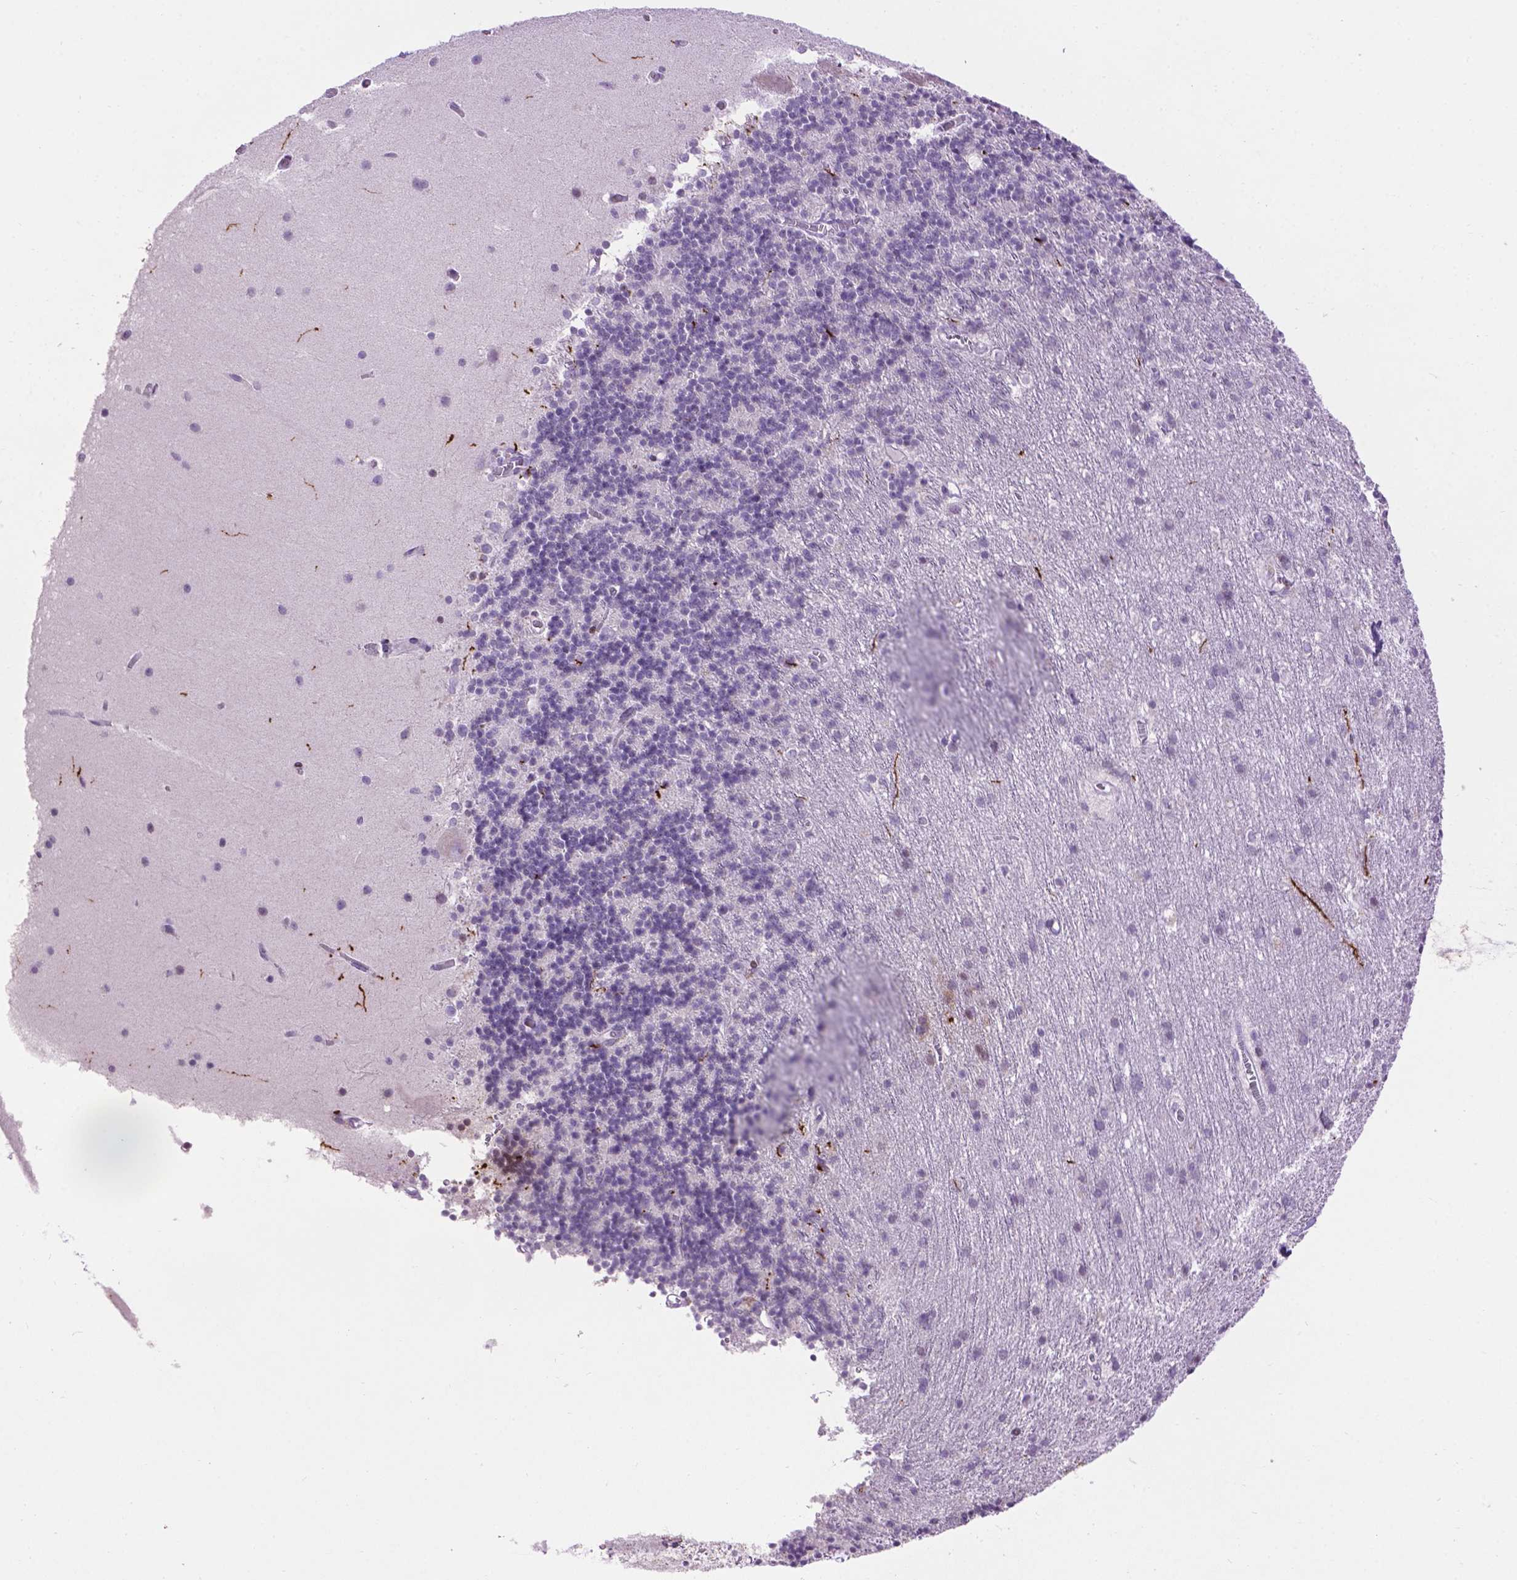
{"staining": {"intensity": "negative", "quantity": "none", "location": "none"}, "tissue": "cerebellum", "cell_type": "Cells in granular layer", "image_type": "normal", "snomed": [{"axis": "morphology", "description": "Normal tissue, NOS"}, {"axis": "topography", "description": "Cerebellum"}], "caption": "The histopathology image shows no significant positivity in cells in granular layer of cerebellum. Brightfield microscopy of IHC stained with DAB (brown) and hematoxylin (blue), captured at high magnification.", "gene": "TH", "patient": {"sex": "male", "age": 70}}